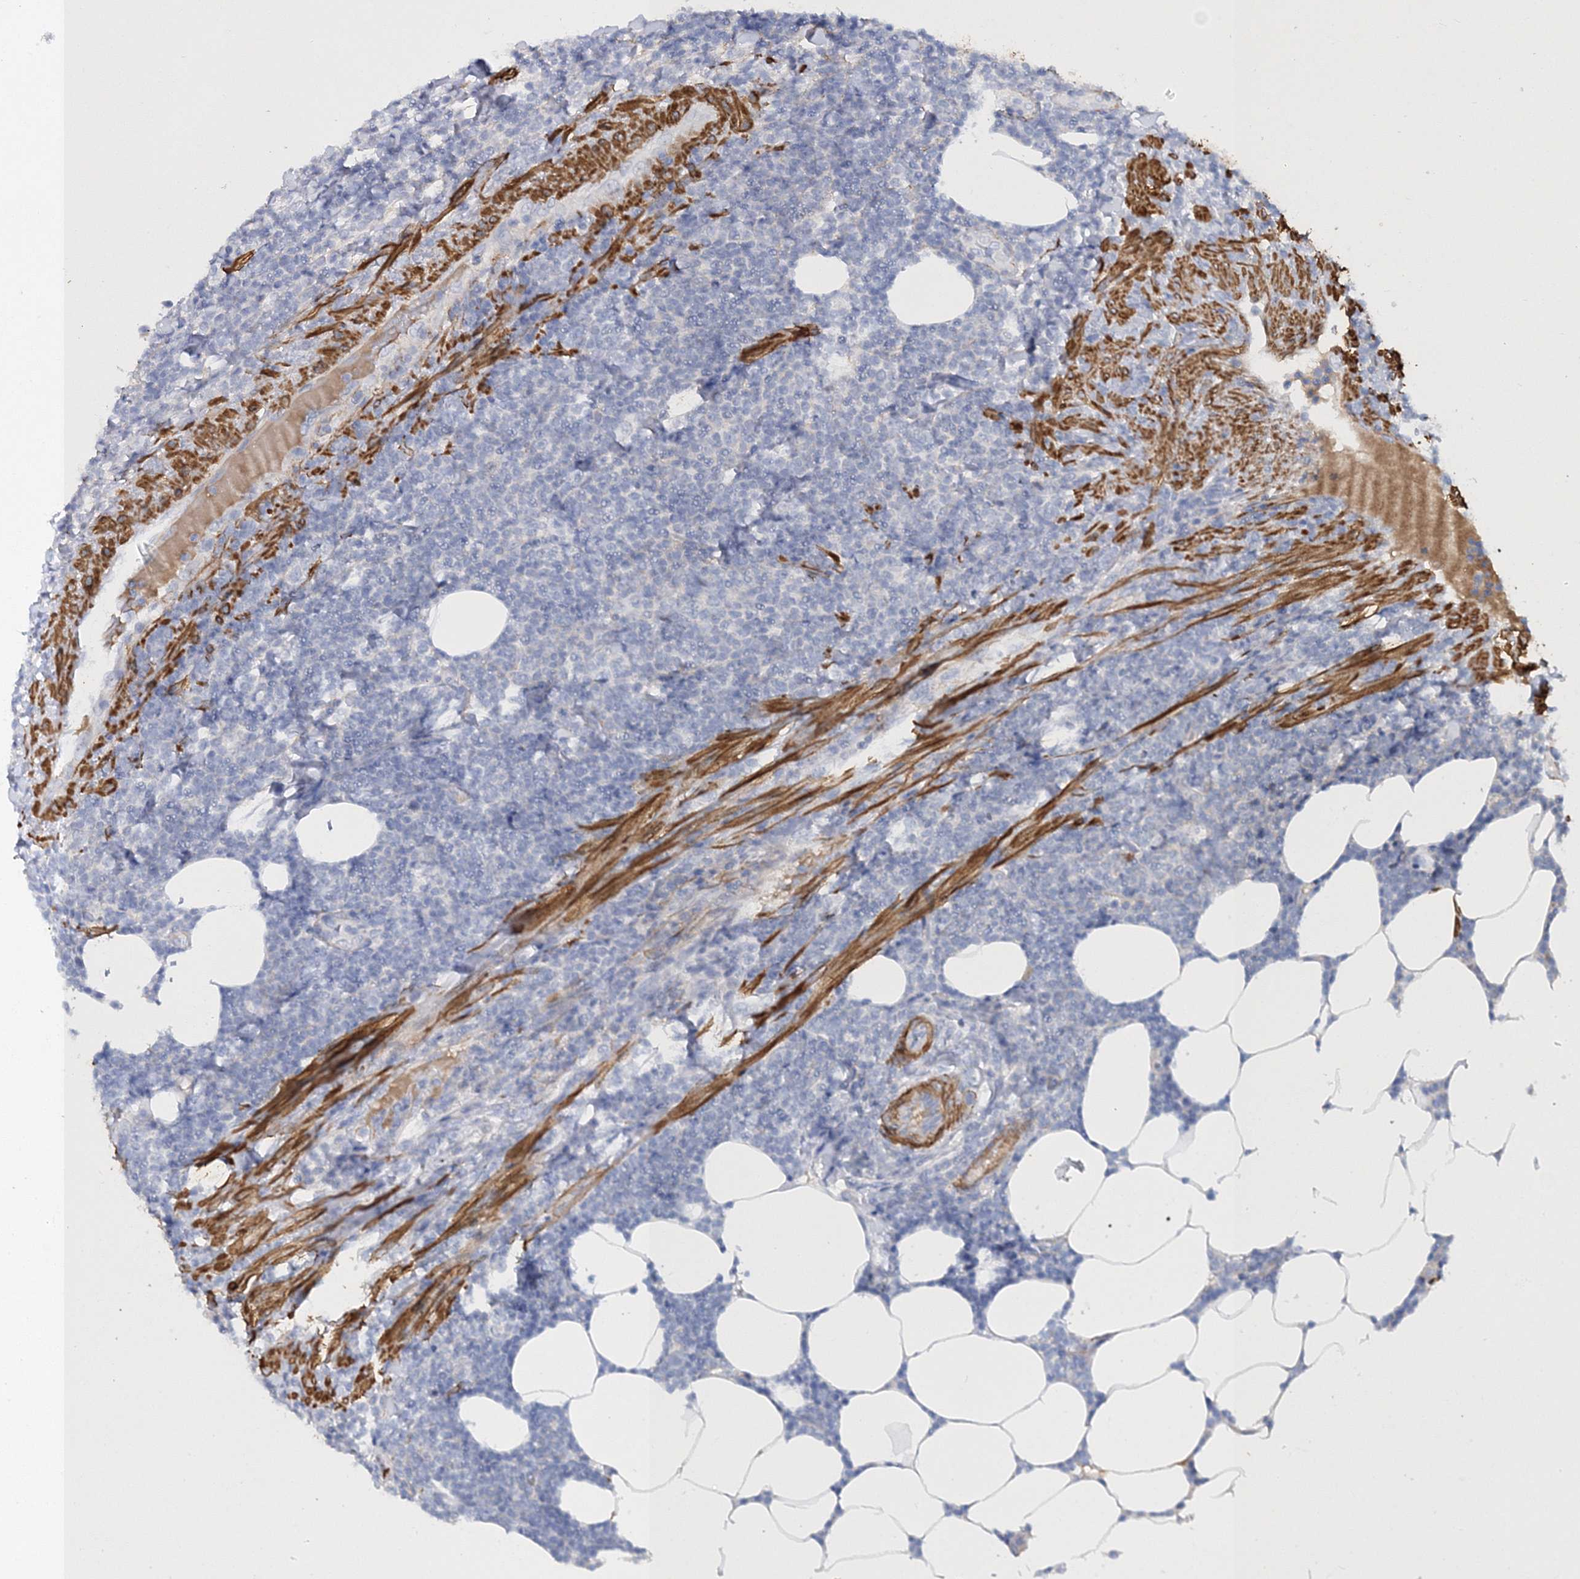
{"staining": {"intensity": "negative", "quantity": "none", "location": "none"}, "tissue": "lymphoma", "cell_type": "Tumor cells", "image_type": "cancer", "snomed": [{"axis": "morphology", "description": "Malignant lymphoma, non-Hodgkin's type, Low grade"}, {"axis": "topography", "description": "Lymph node"}], "caption": "The immunohistochemistry micrograph has no significant expression in tumor cells of low-grade malignant lymphoma, non-Hodgkin's type tissue.", "gene": "RTN2", "patient": {"sex": "male", "age": 66}}